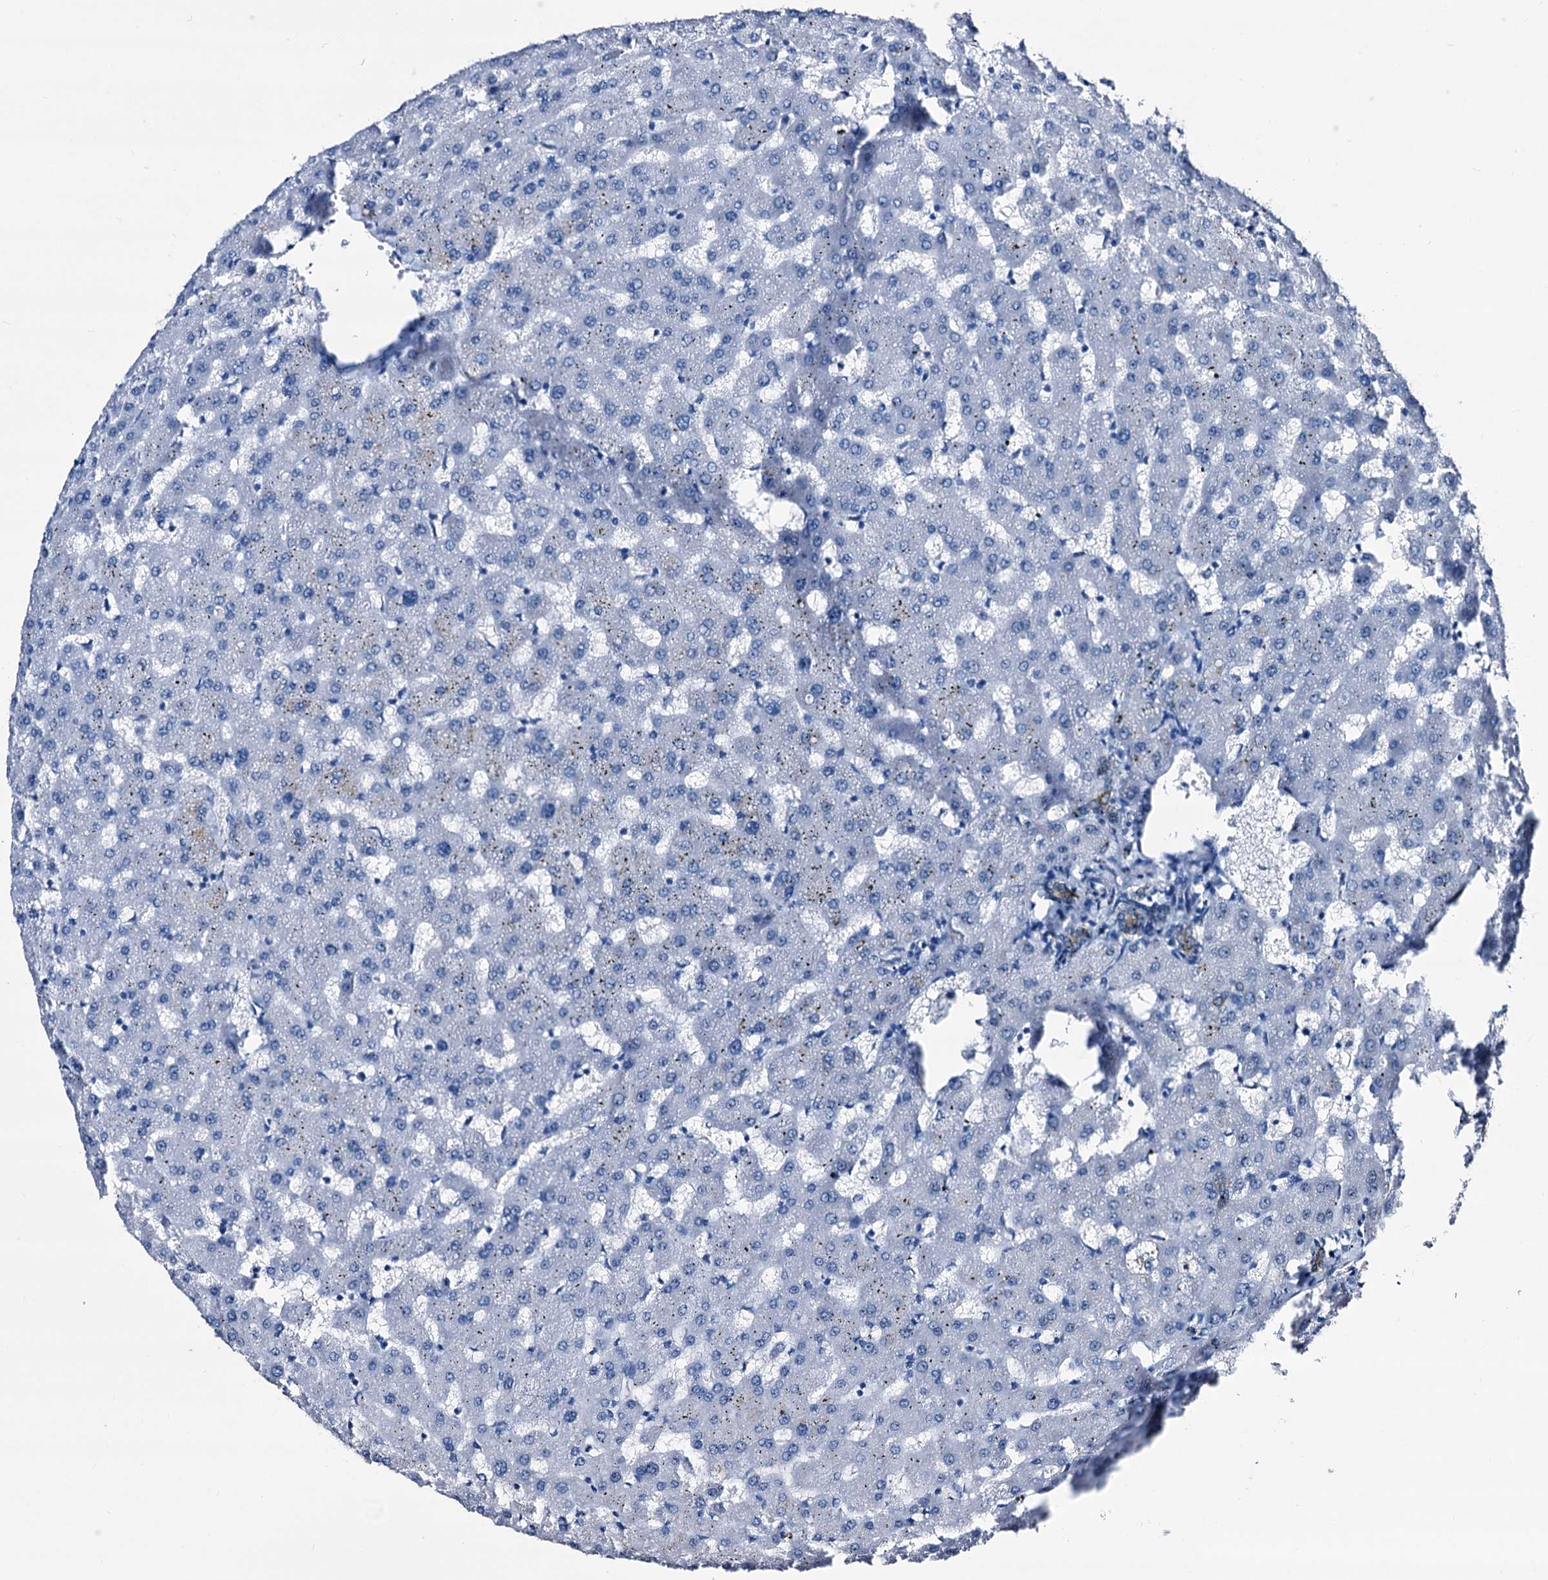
{"staining": {"intensity": "moderate", "quantity": ">75%", "location": "cytoplasmic/membranous"}, "tissue": "liver", "cell_type": "Cholangiocytes", "image_type": "normal", "snomed": [{"axis": "morphology", "description": "Normal tissue, NOS"}, {"axis": "topography", "description": "Liver"}], "caption": "Approximately >75% of cholangiocytes in normal liver exhibit moderate cytoplasmic/membranous protein staining as visualized by brown immunohistochemical staining.", "gene": "EMG1", "patient": {"sex": "female", "age": 63}}